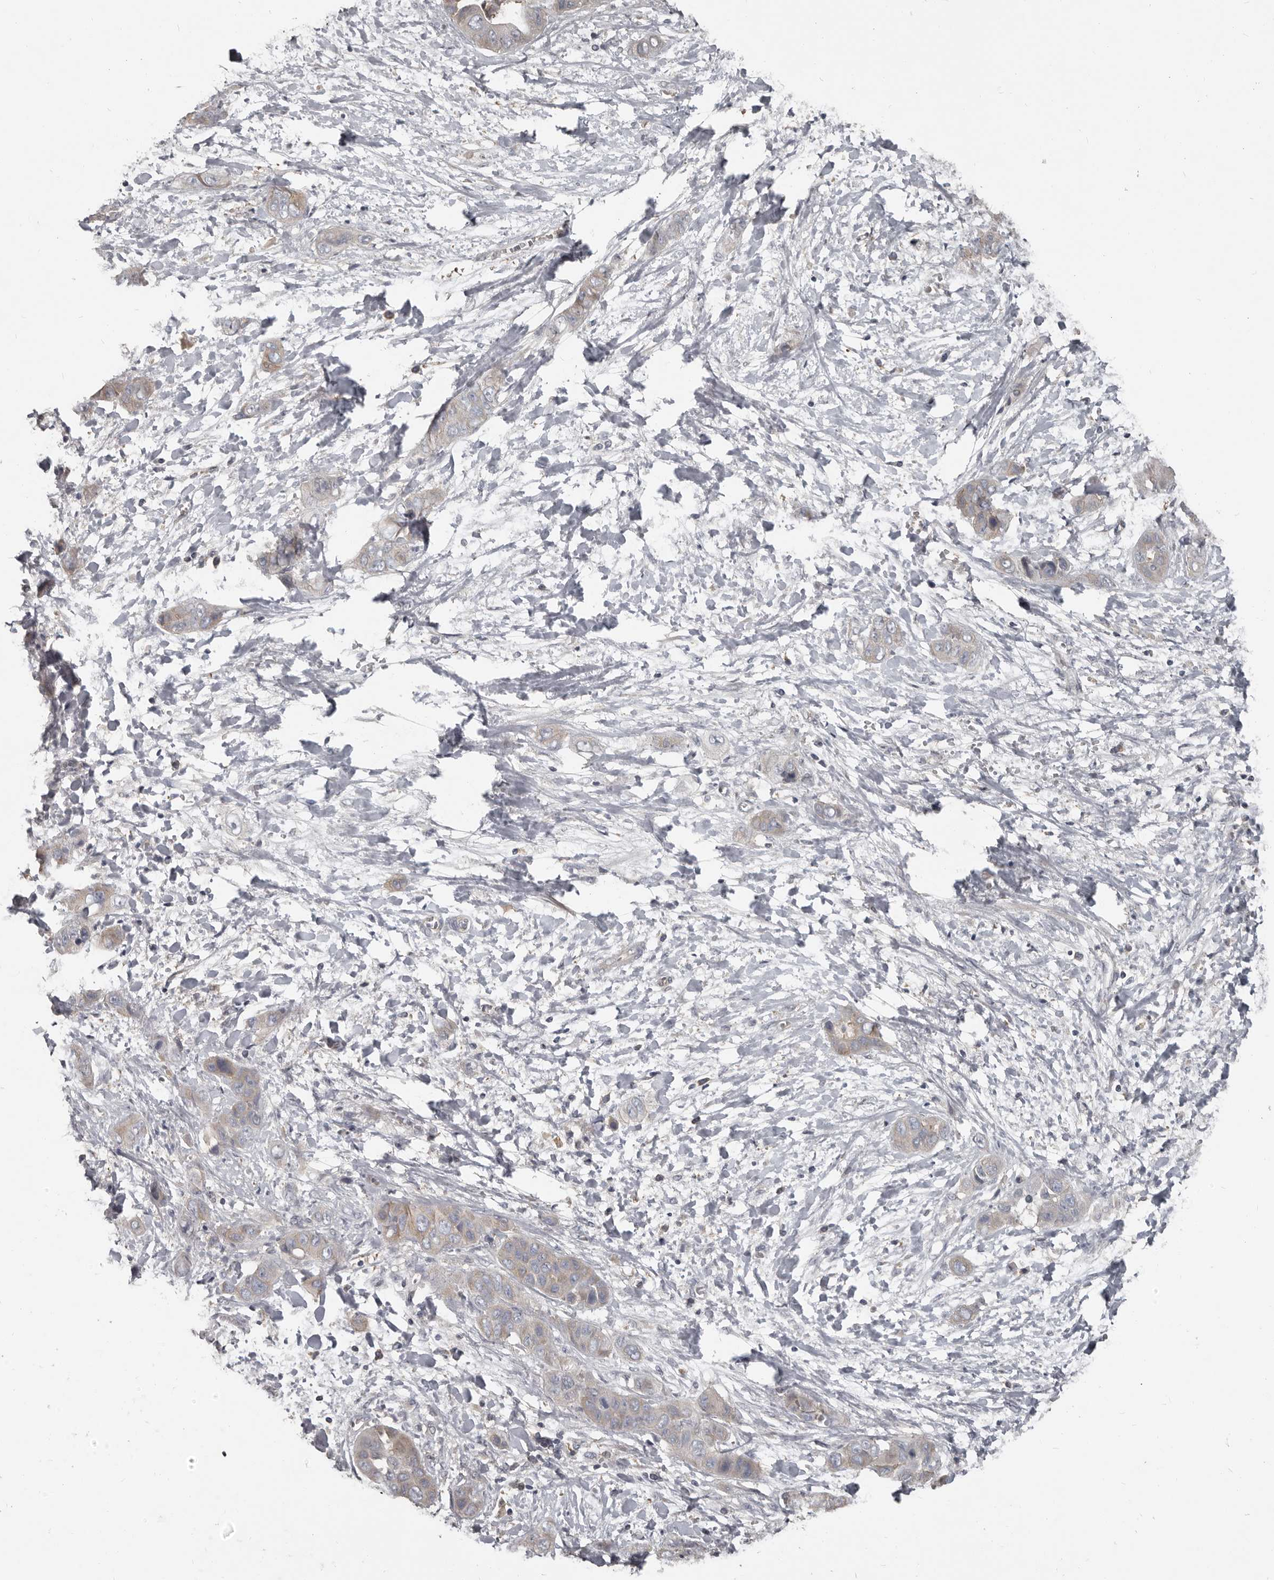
{"staining": {"intensity": "weak", "quantity": "<25%", "location": "cytoplasmic/membranous"}, "tissue": "liver cancer", "cell_type": "Tumor cells", "image_type": "cancer", "snomed": [{"axis": "morphology", "description": "Cholangiocarcinoma"}, {"axis": "topography", "description": "Liver"}], "caption": "Cholangiocarcinoma (liver) was stained to show a protein in brown. There is no significant staining in tumor cells.", "gene": "CA6", "patient": {"sex": "female", "age": 52}}